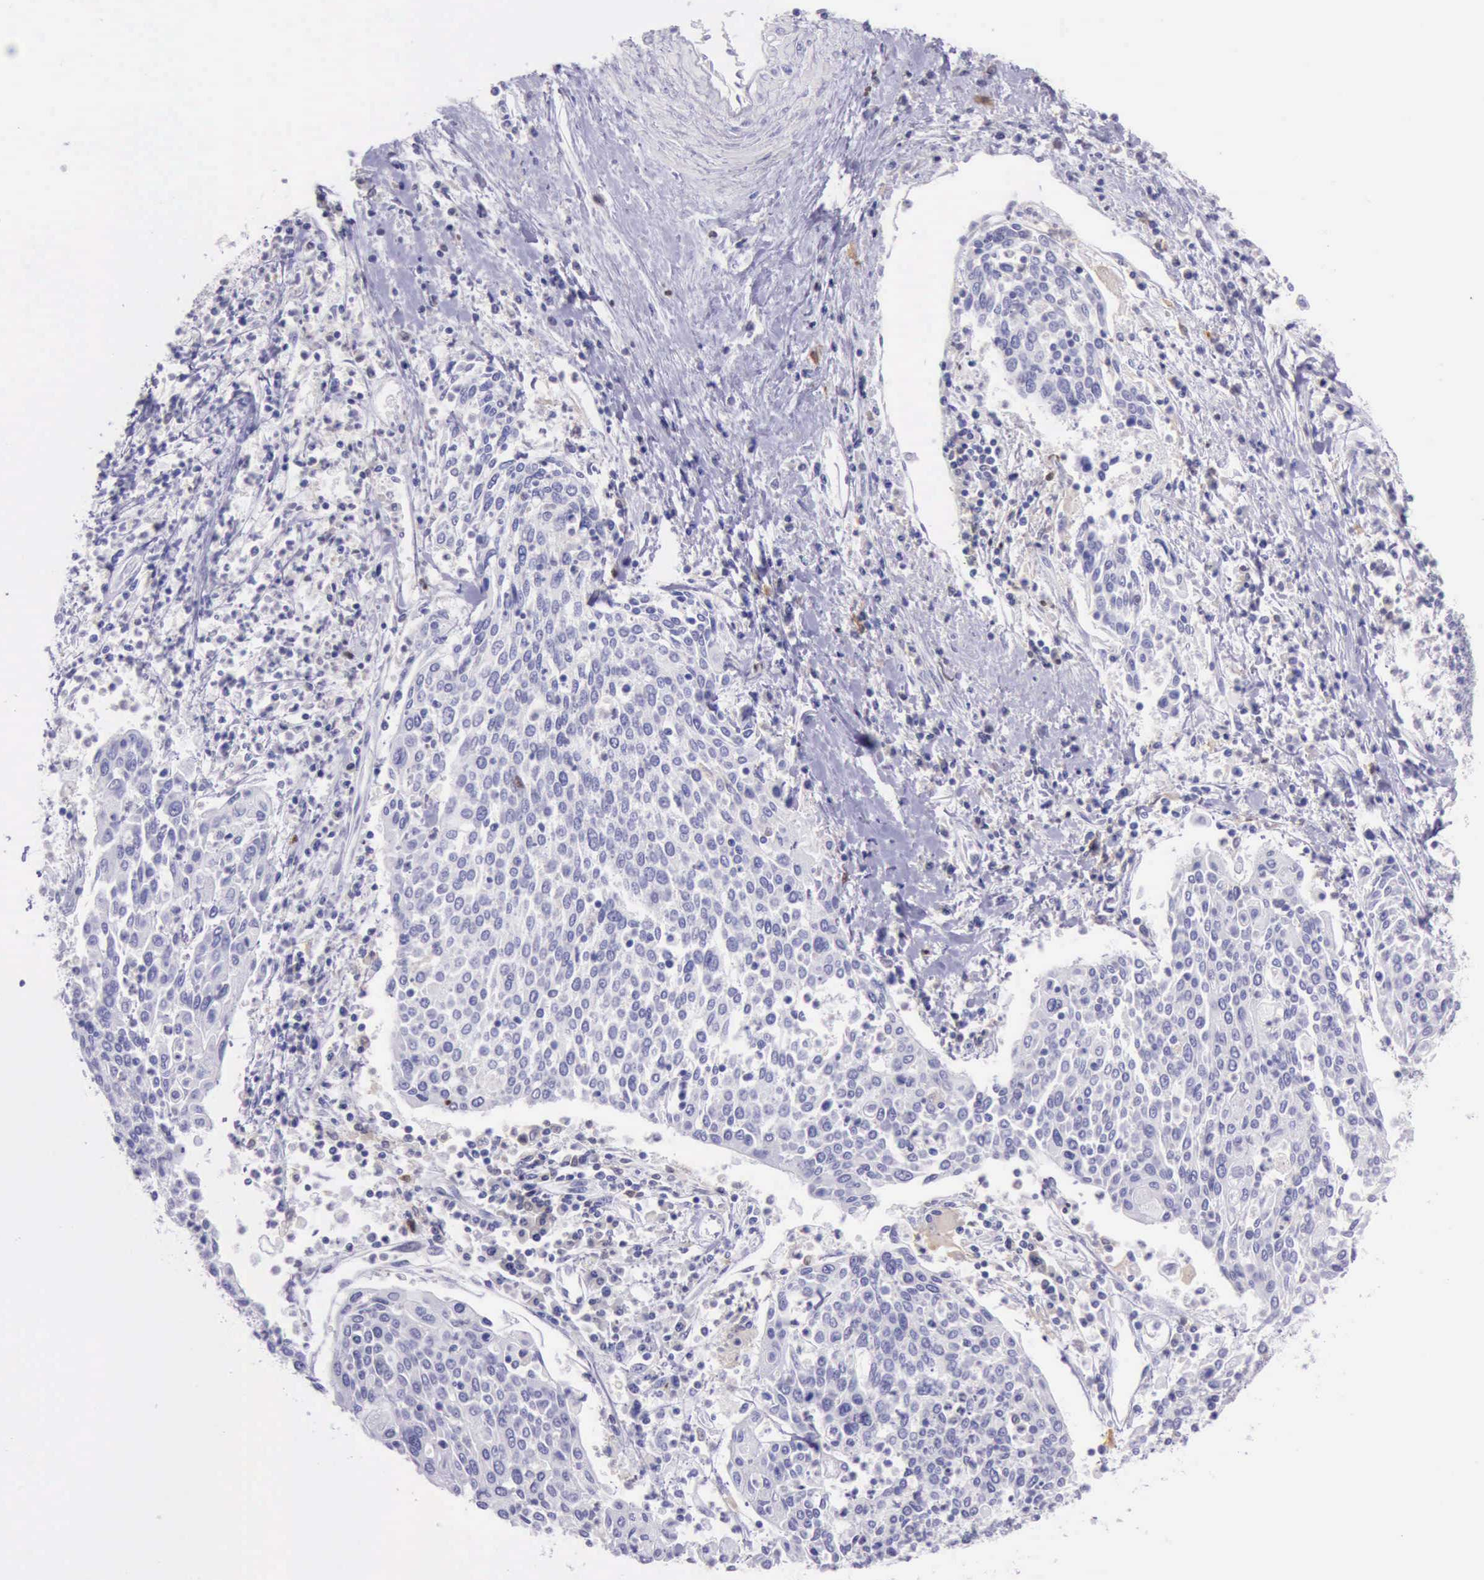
{"staining": {"intensity": "negative", "quantity": "none", "location": "none"}, "tissue": "cervical cancer", "cell_type": "Tumor cells", "image_type": "cancer", "snomed": [{"axis": "morphology", "description": "Squamous cell carcinoma, NOS"}, {"axis": "topography", "description": "Cervix"}], "caption": "Tumor cells show no significant protein staining in cervical squamous cell carcinoma.", "gene": "BTK", "patient": {"sex": "female", "age": 40}}